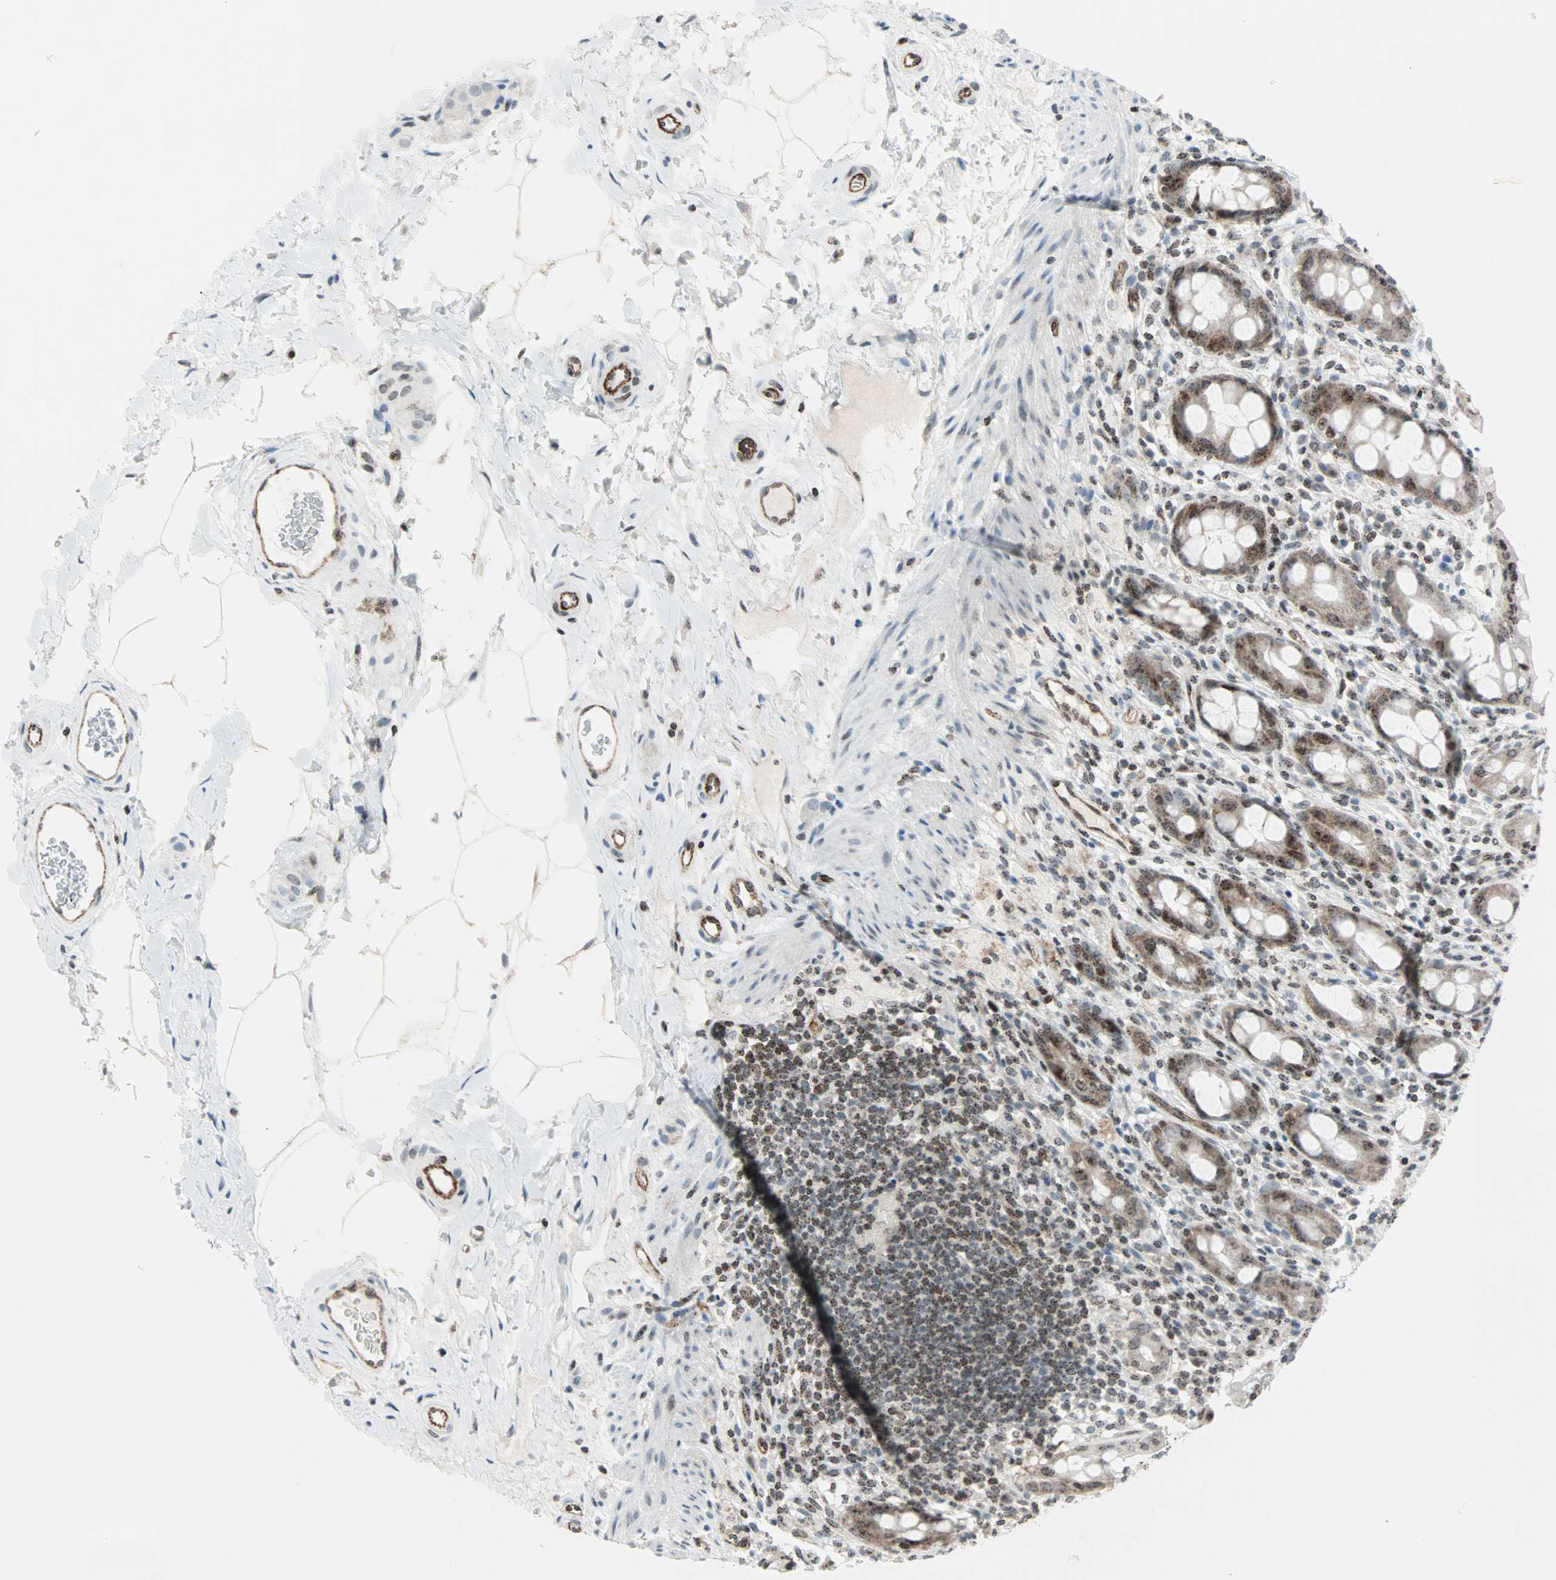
{"staining": {"intensity": "moderate", "quantity": ">75%", "location": "nuclear"}, "tissue": "rectum", "cell_type": "Glandular cells", "image_type": "normal", "snomed": [{"axis": "morphology", "description": "Normal tissue, NOS"}, {"axis": "topography", "description": "Rectum"}], "caption": "The photomicrograph demonstrates a brown stain indicating the presence of a protein in the nuclear of glandular cells in rectum. Using DAB (3,3'-diaminobenzidine) (brown) and hematoxylin (blue) stains, captured at high magnification using brightfield microscopy.", "gene": "CENPA", "patient": {"sex": "male", "age": 44}}